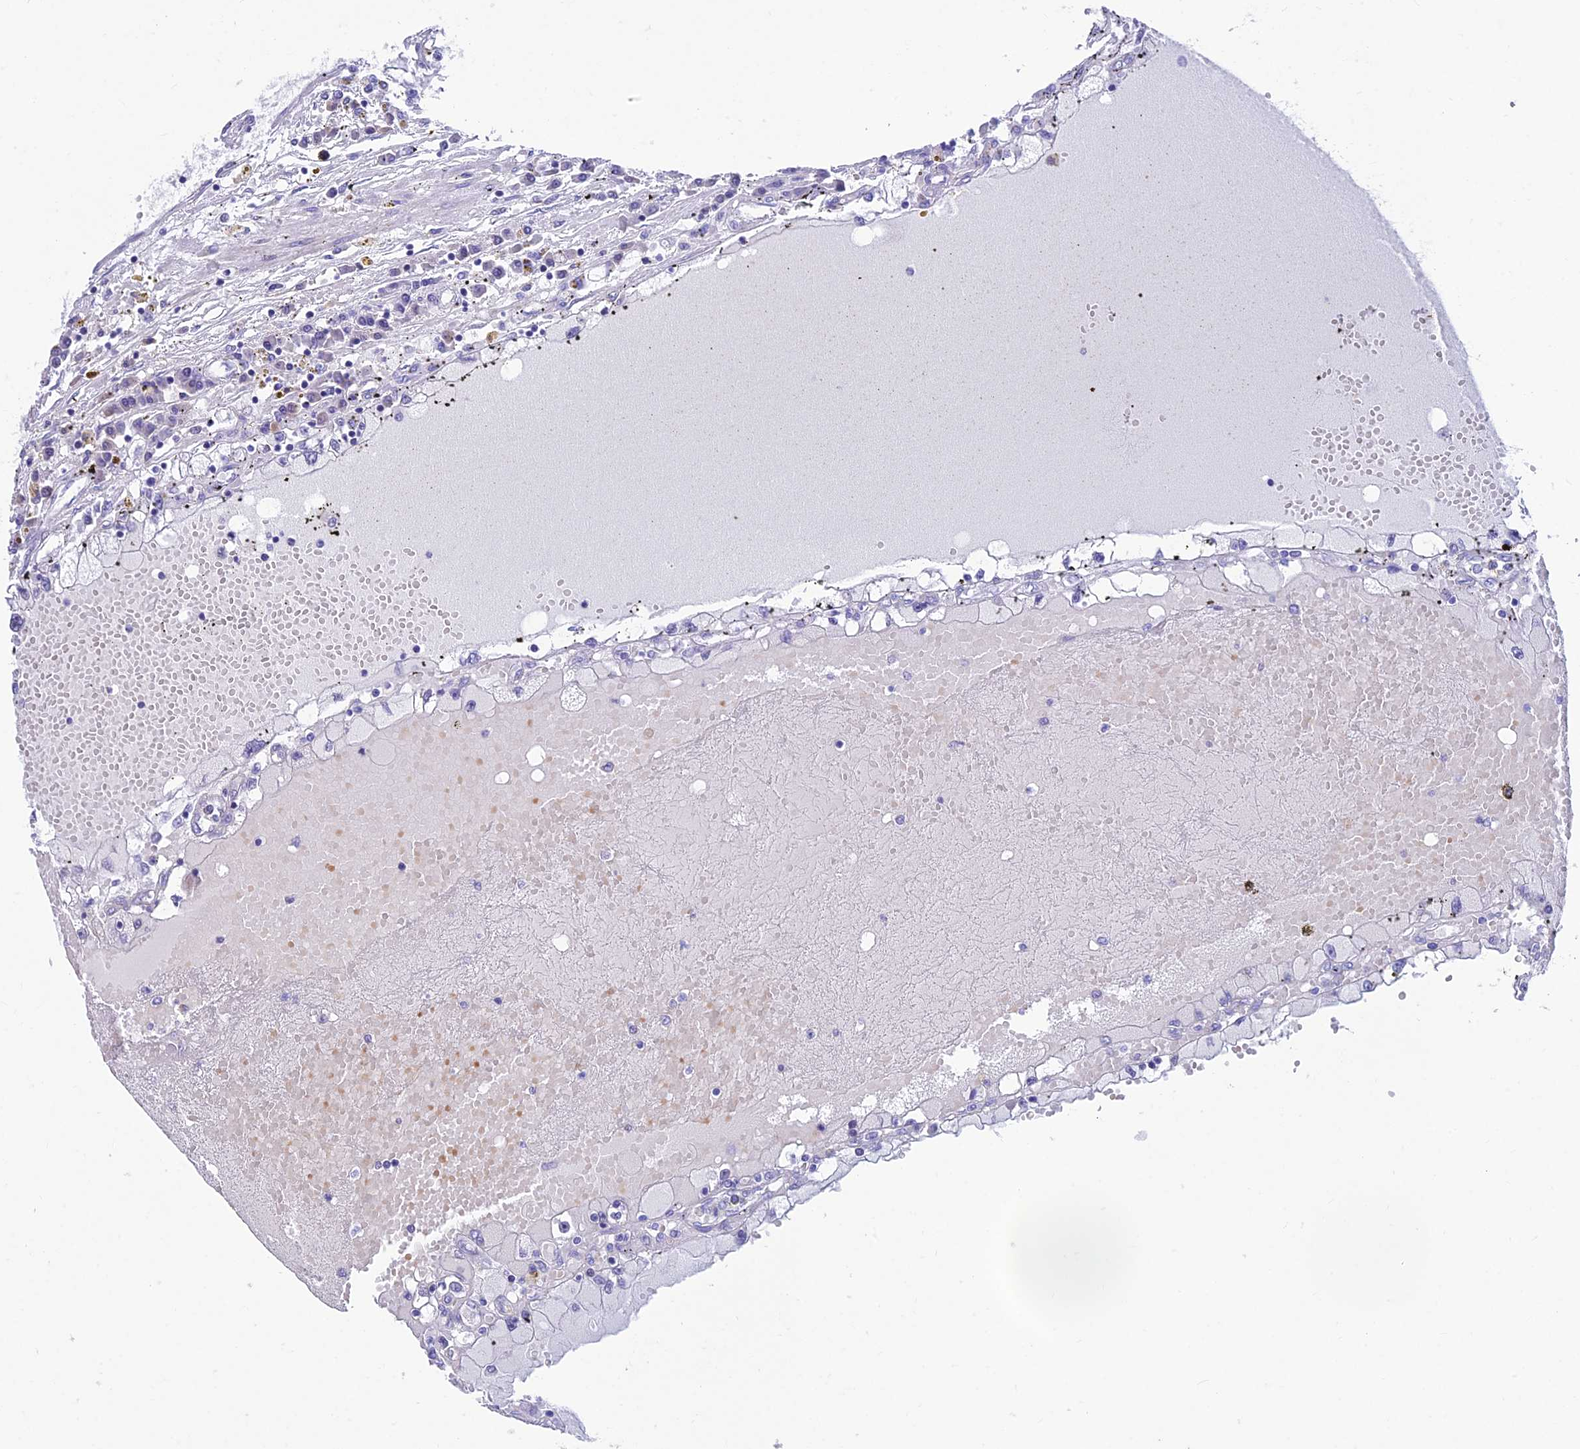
{"staining": {"intensity": "negative", "quantity": "none", "location": "none"}, "tissue": "renal cancer", "cell_type": "Tumor cells", "image_type": "cancer", "snomed": [{"axis": "morphology", "description": "Adenocarcinoma, NOS"}, {"axis": "topography", "description": "Kidney"}], "caption": "Immunohistochemical staining of human renal cancer (adenocarcinoma) exhibits no significant staining in tumor cells.", "gene": "KIAA1191", "patient": {"sex": "male", "age": 56}}